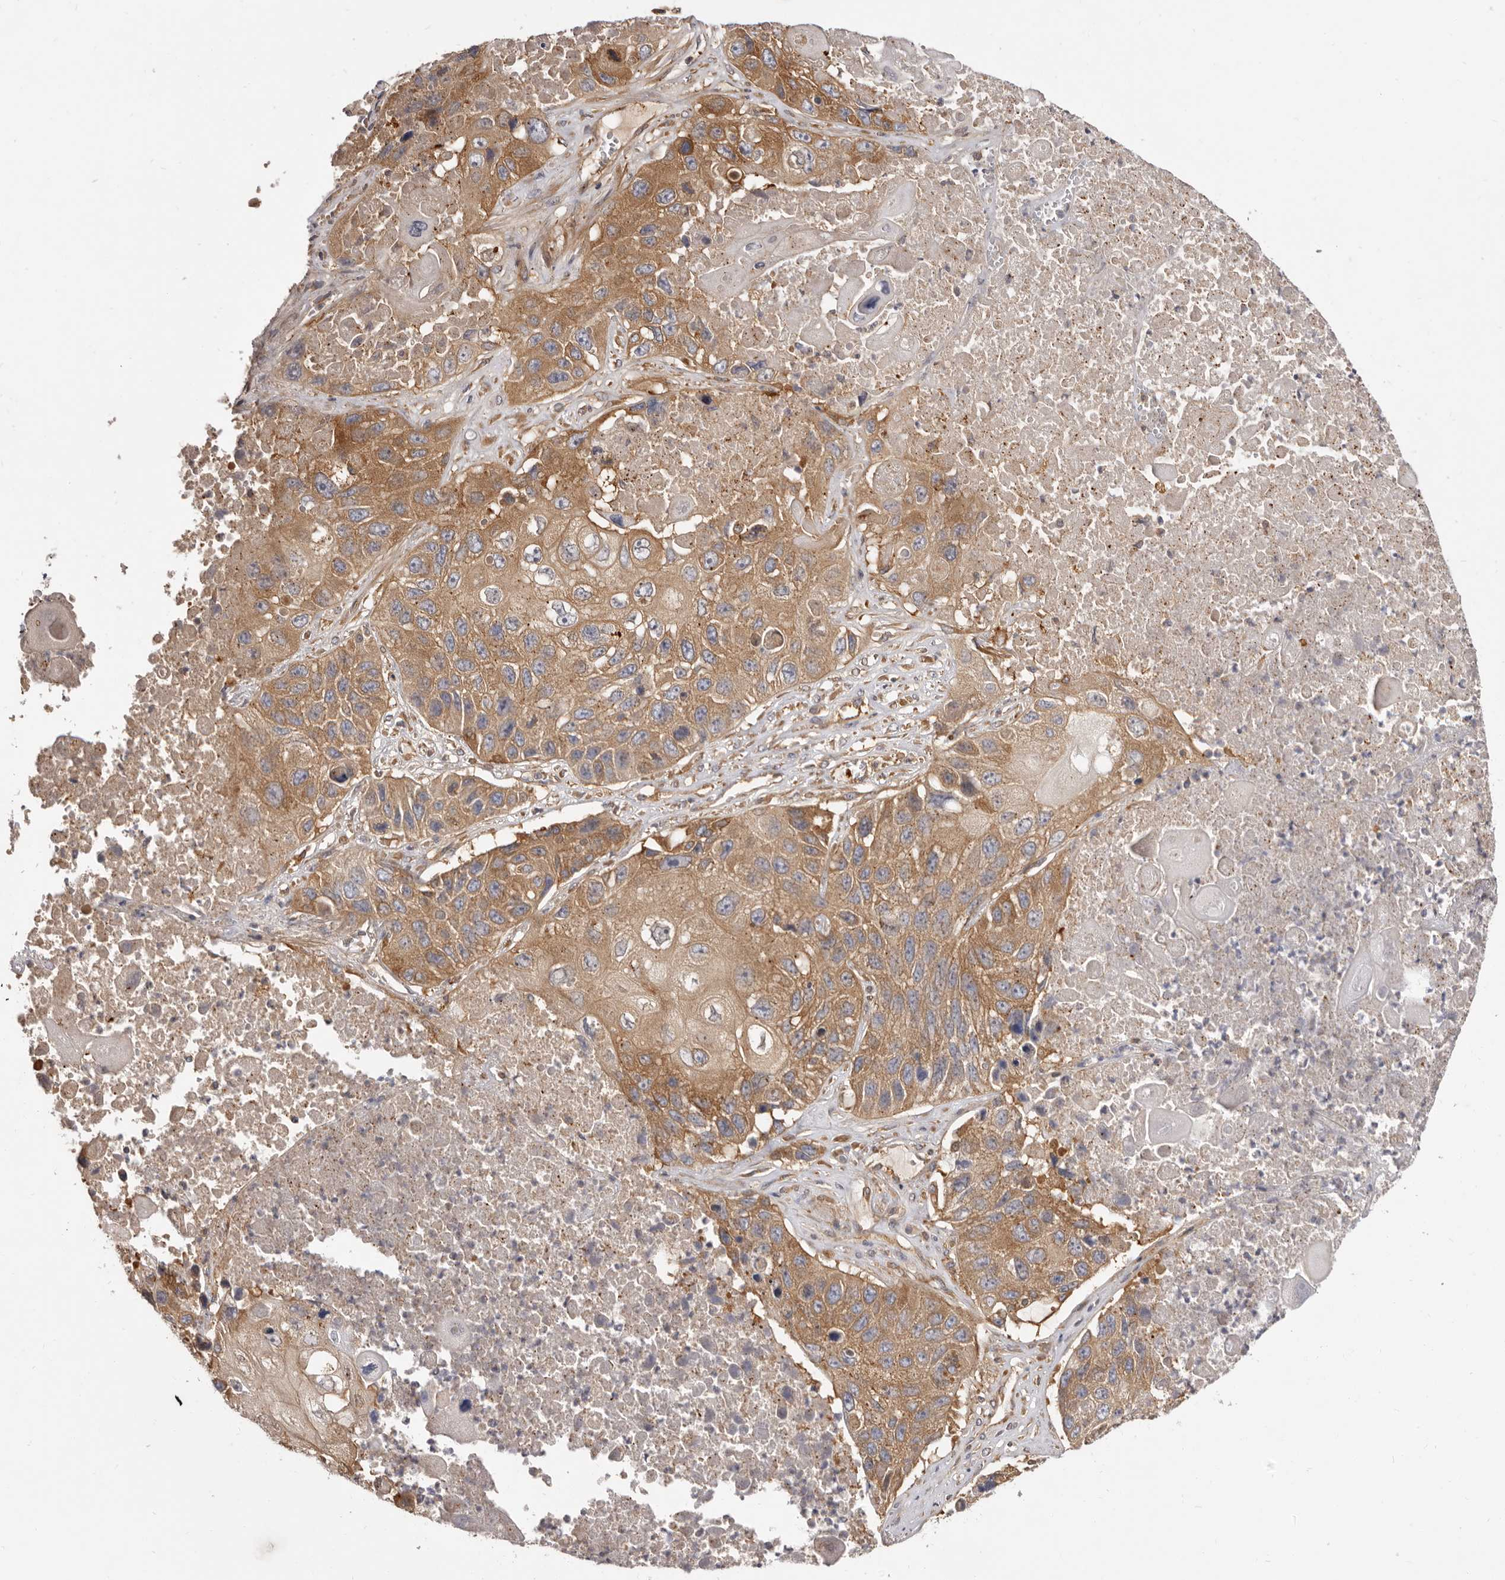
{"staining": {"intensity": "moderate", "quantity": ">75%", "location": "cytoplasmic/membranous"}, "tissue": "lung cancer", "cell_type": "Tumor cells", "image_type": "cancer", "snomed": [{"axis": "morphology", "description": "Squamous cell carcinoma, NOS"}, {"axis": "topography", "description": "Lung"}], "caption": "Lung cancer (squamous cell carcinoma) tissue demonstrates moderate cytoplasmic/membranous positivity in approximately >75% of tumor cells, visualized by immunohistochemistry. (DAB IHC, brown staining for protein, blue staining for nuclei).", "gene": "ADAMTS20", "patient": {"sex": "male", "age": 61}}